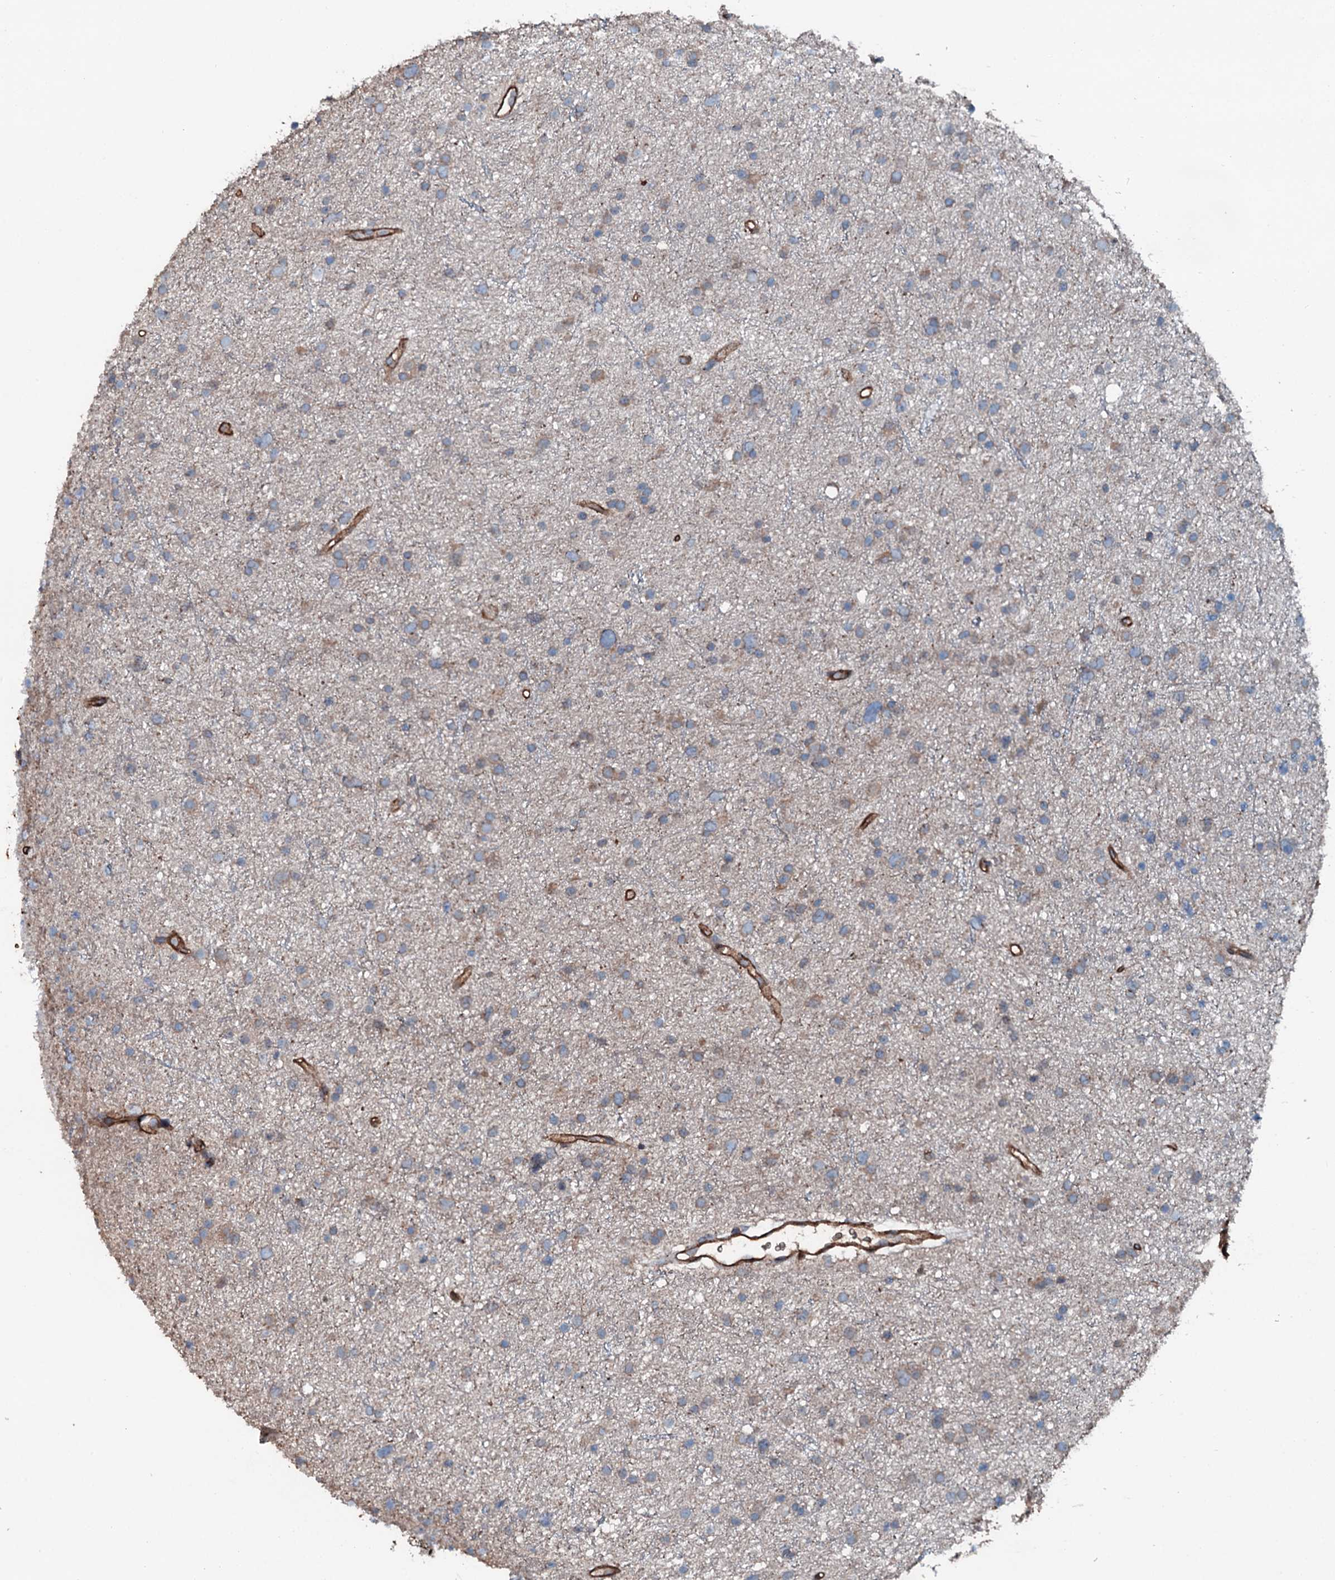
{"staining": {"intensity": "weak", "quantity": "<25%", "location": "cytoplasmic/membranous"}, "tissue": "glioma", "cell_type": "Tumor cells", "image_type": "cancer", "snomed": [{"axis": "morphology", "description": "Glioma, malignant, Low grade"}, {"axis": "topography", "description": "Cerebral cortex"}], "caption": "High magnification brightfield microscopy of glioma stained with DAB (3,3'-diaminobenzidine) (brown) and counterstained with hematoxylin (blue): tumor cells show no significant positivity.", "gene": "SLC25A38", "patient": {"sex": "female", "age": 39}}